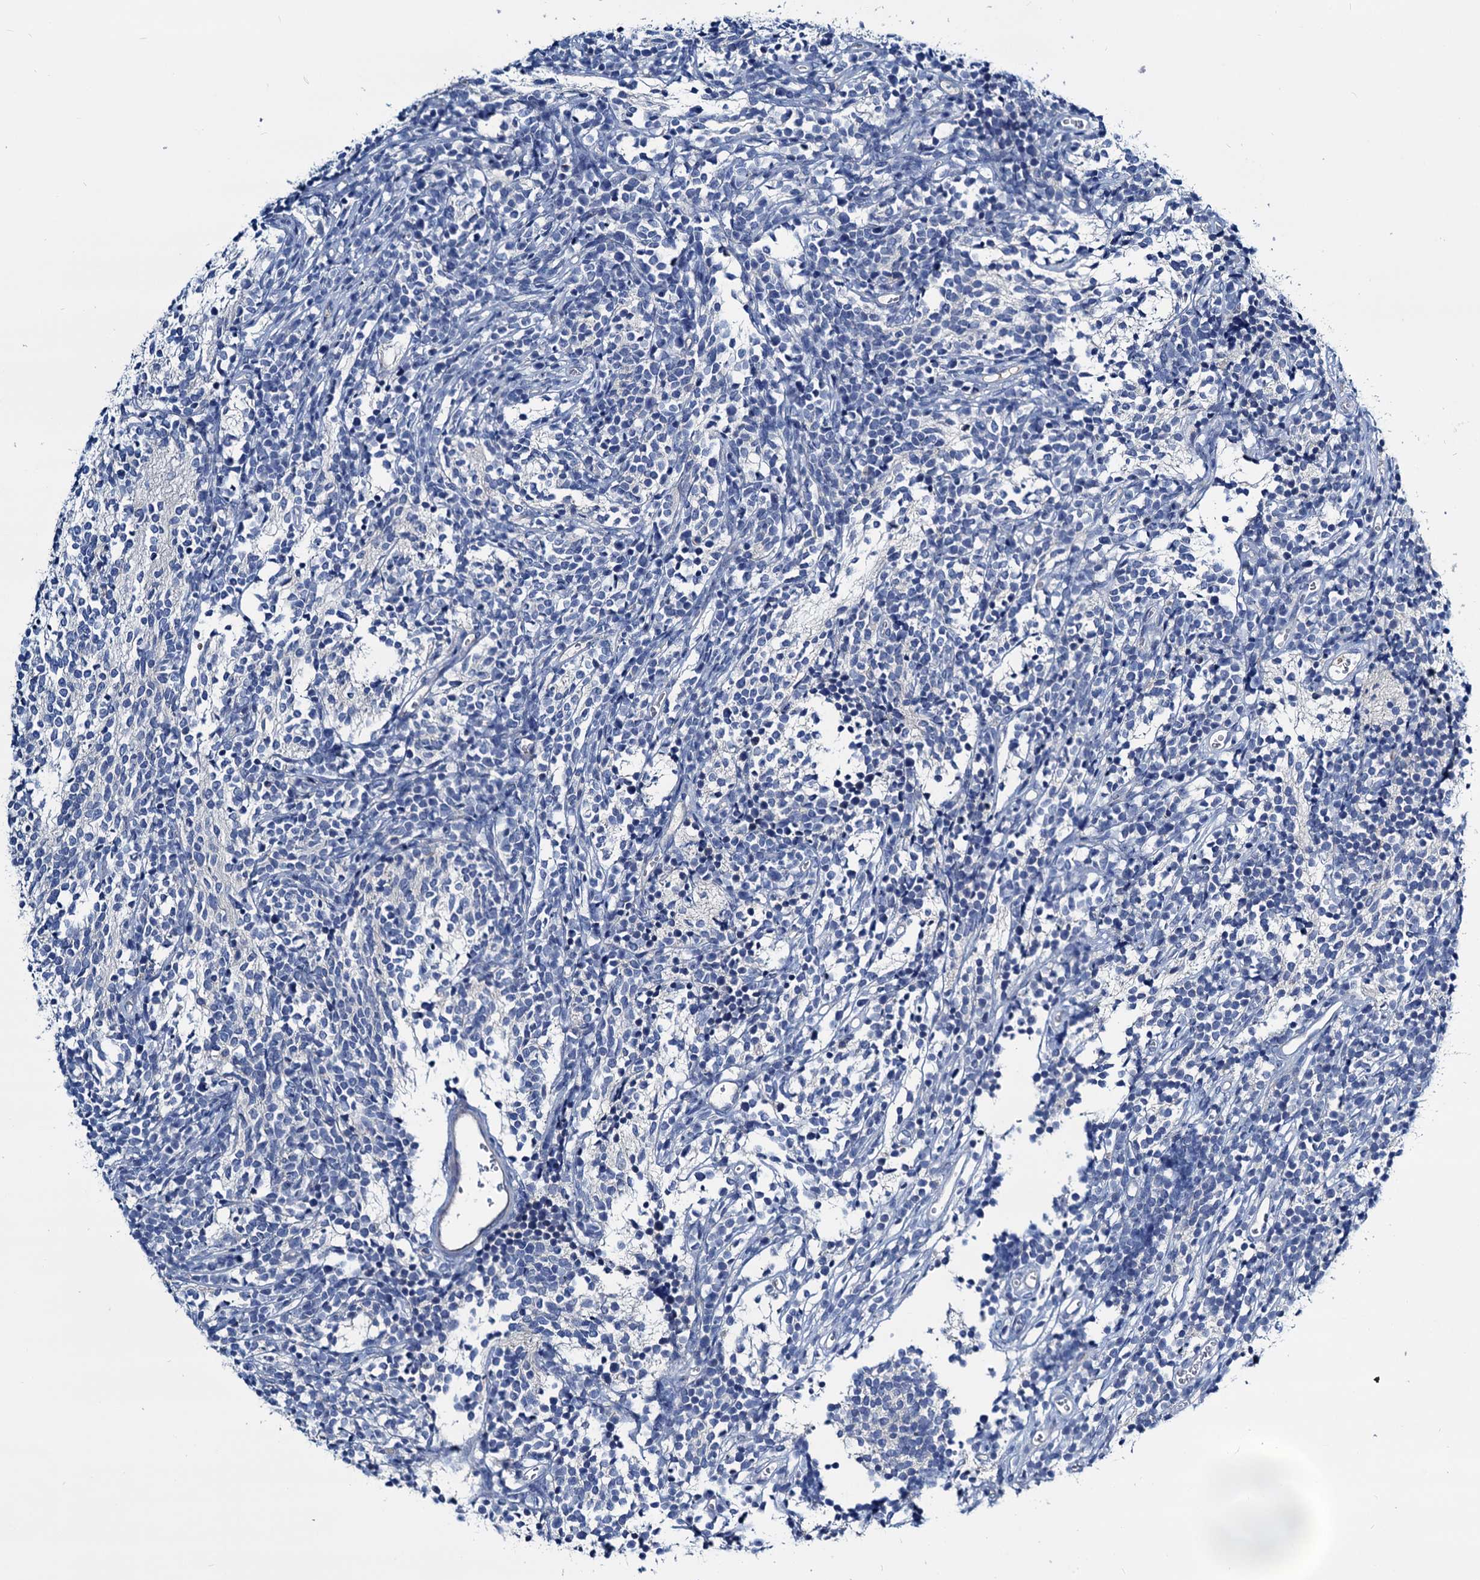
{"staining": {"intensity": "negative", "quantity": "none", "location": "none"}, "tissue": "glioma", "cell_type": "Tumor cells", "image_type": "cancer", "snomed": [{"axis": "morphology", "description": "Glioma, malignant, Low grade"}, {"axis": "topography", "description": "Brain"}], "caption": "IHC of malignant glioma (low-grade) displays no expression in tumor cells.", "gene": "DYDC2", "patient": {"sex": "female", "age": 1}}